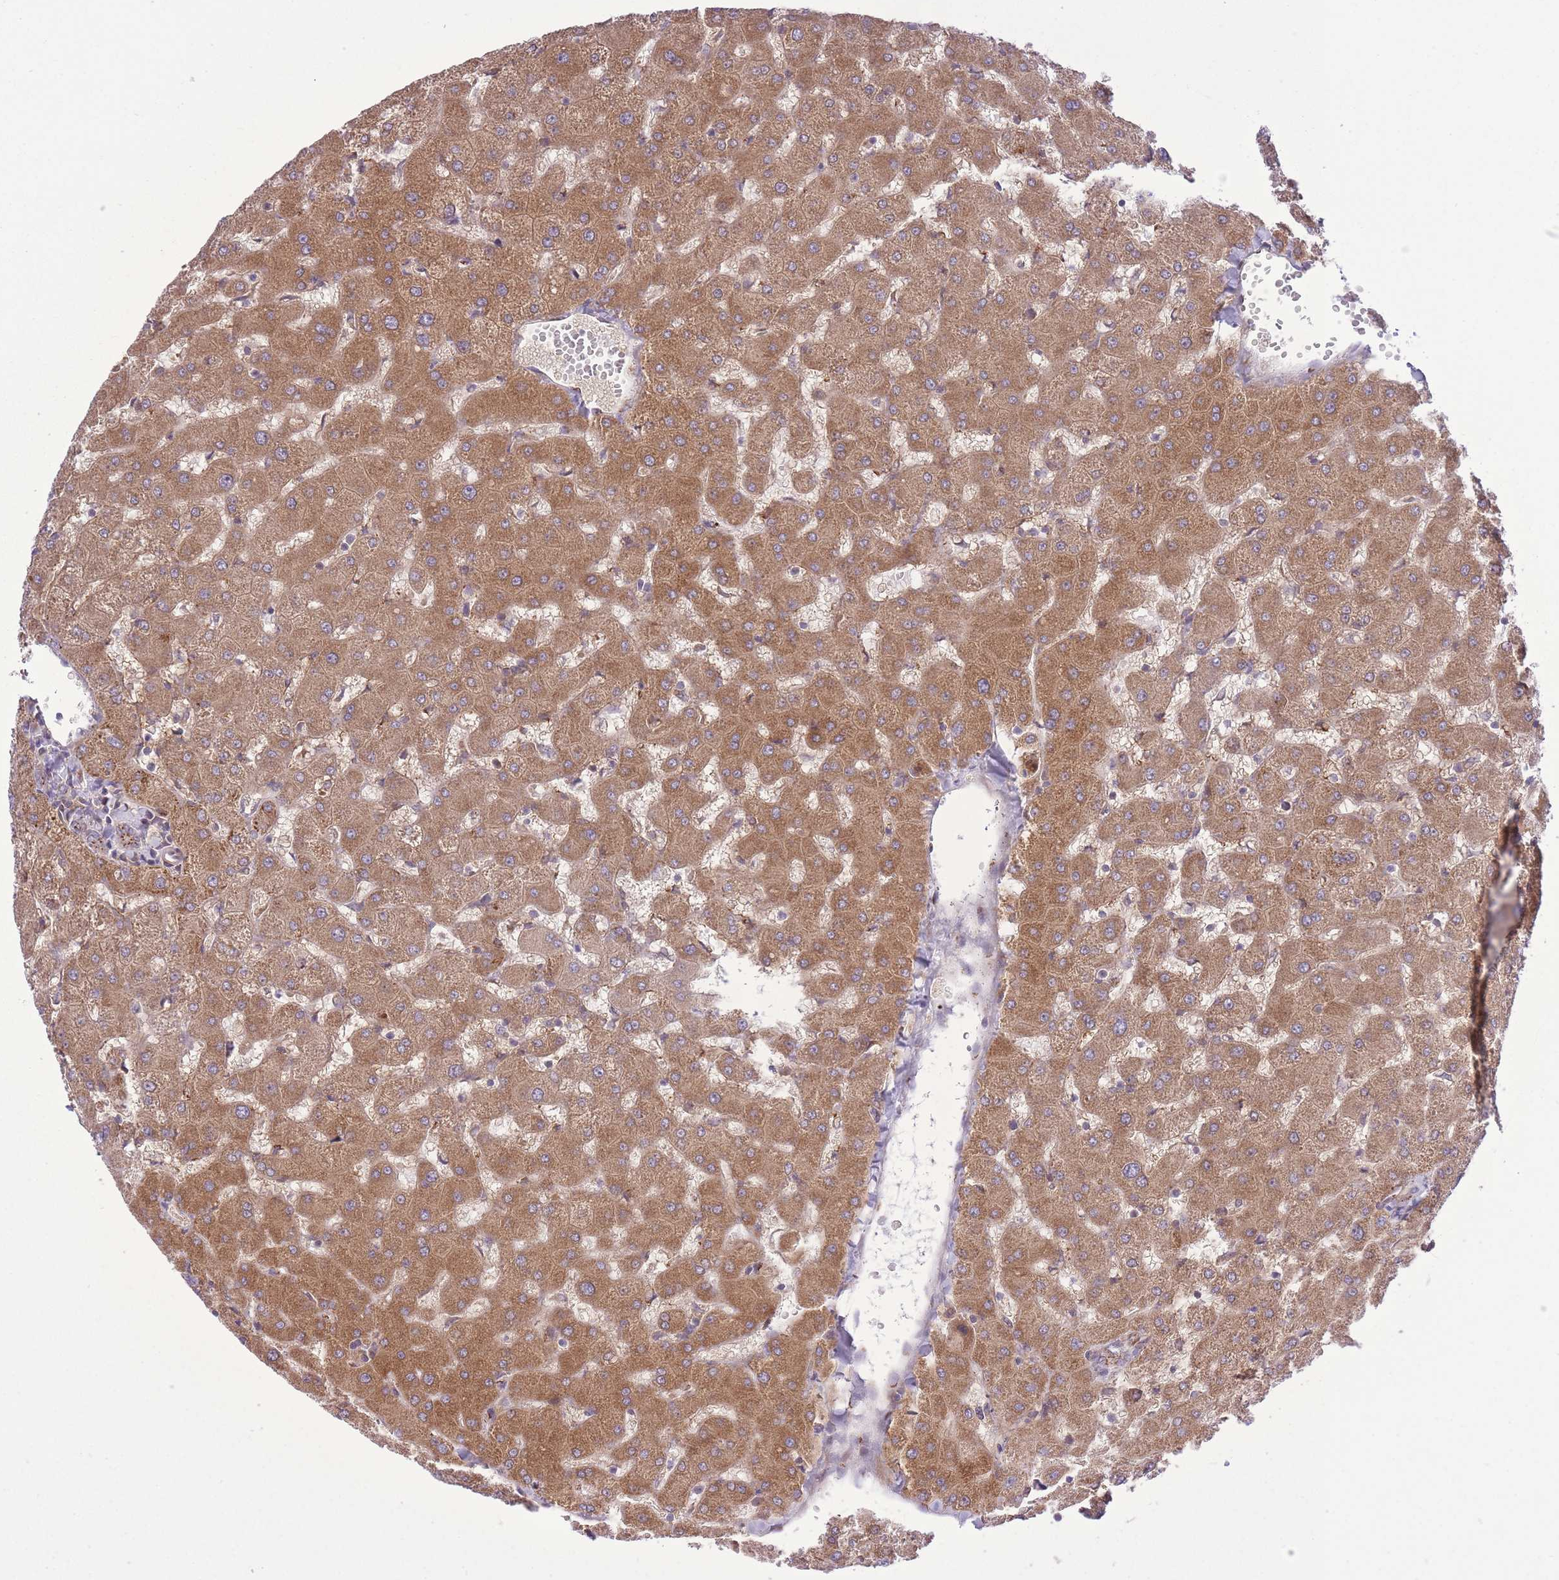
{"staining": {"intensity": "moderate", "quantity": "25%-75%", "location": "cytoplasmic/membranous"}, "tissue": "liver", "cell_type": "Cholangiocytes", "image_type": "normal", "snomed": [{"axis": "morphology", "description": "Normal tissue, NOS"}, {"axis": "topography", "description": "Liver"}], "caption": "About 25%-75% of cholangiocytes in normal human liver show moderate cytoplasmic/membranous protein expression as visualized by brown immunohistochemical staining.", "gene": "ZBED5", "patient": {"sex": "female", "age": 63}}